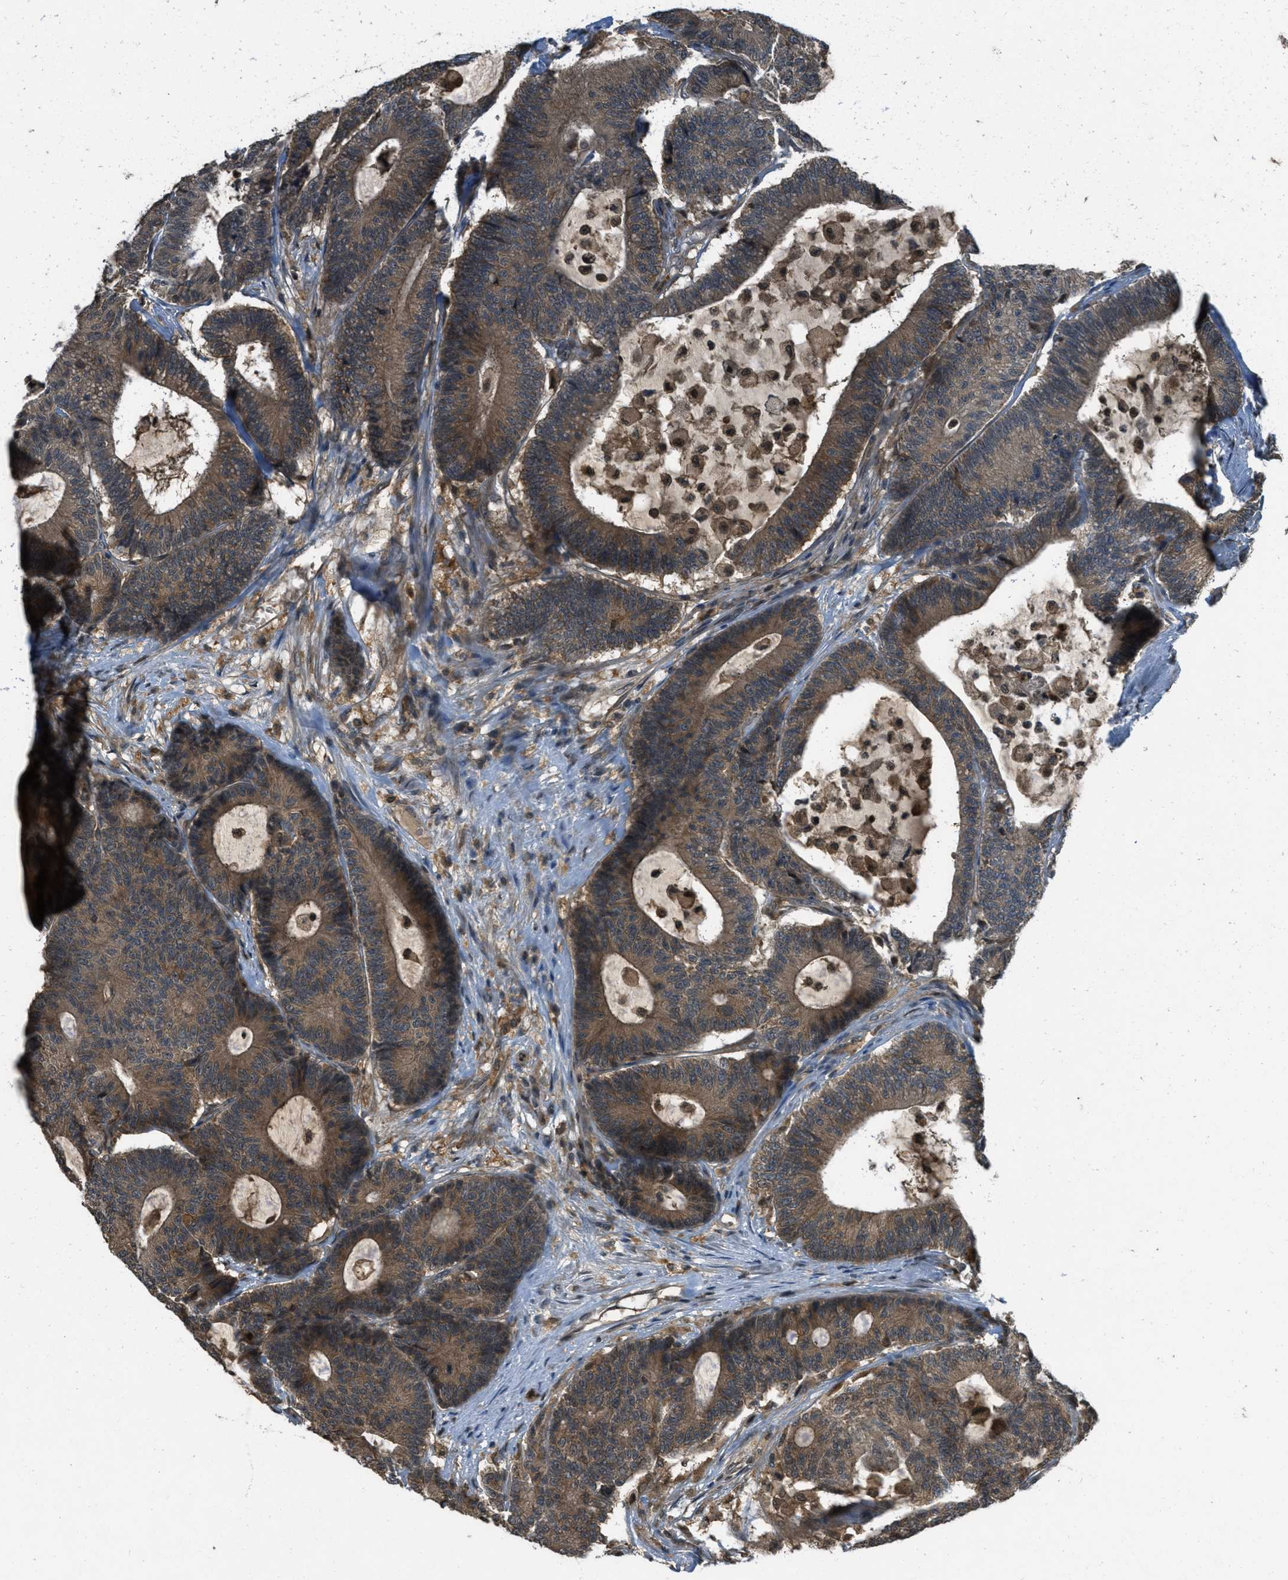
{"staining": {"intensity": "moderate", "quantity": ">75%", "location": "cytoplasmic/membranous"}, "tissue": "colorectal cancer", "cell_type": "Tumor cells", "image_type": "cancer", "snomed": [{"axis": "morphology", "description": "Adenocarcinoma, NOS"}, {"axis": "topography", "description": "Colon"}], "caption": "DAB immunohistochemical staining of colorectal cancer displays moderate cytoplasmic/membranous protein expression in about >75% of tumor cells.", "gene": "ATG7", "patient": {"sex": "female", "age": 84}}